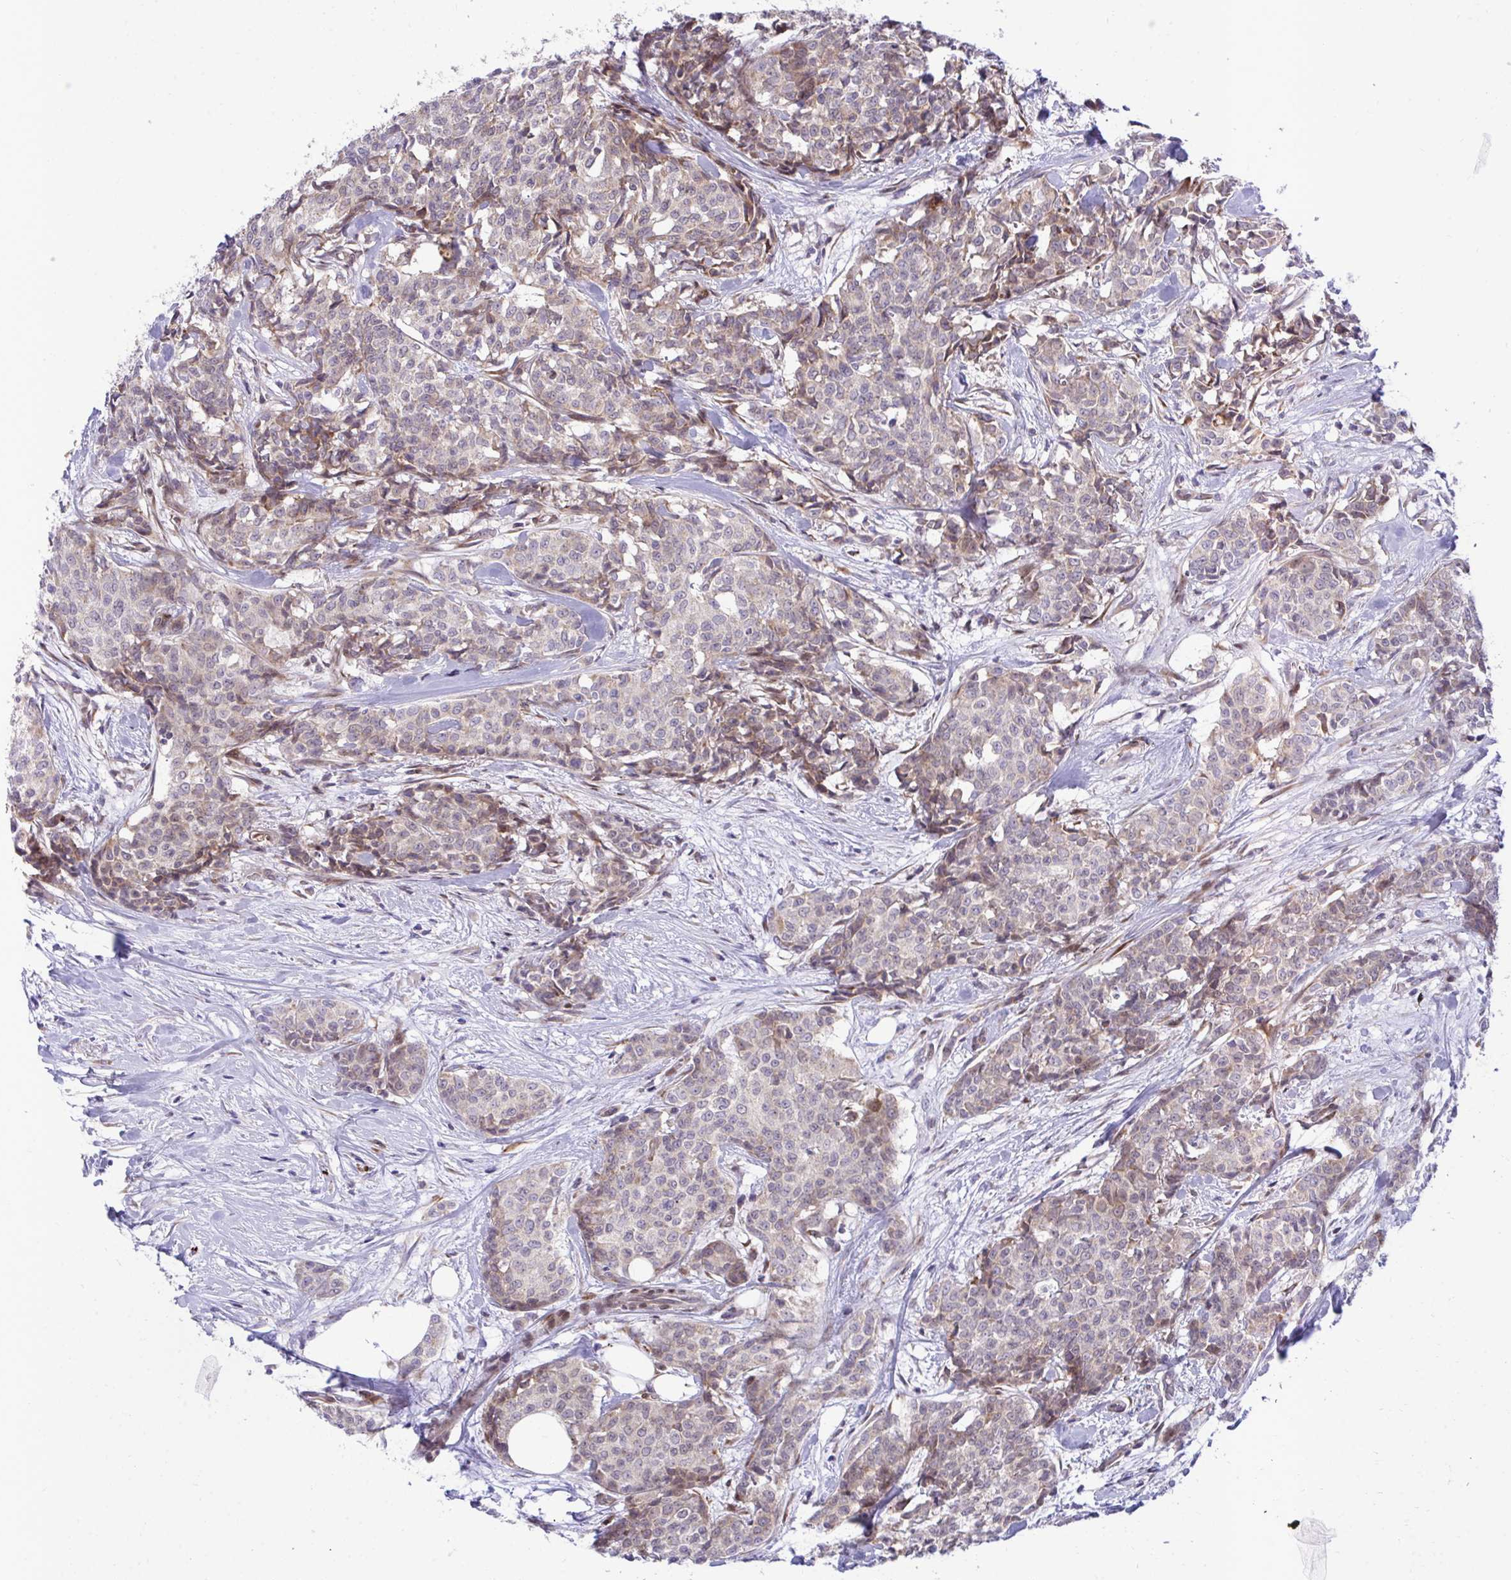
{"staining": {"intensity": "weak", "quantity": "25%-75%", "location": "cytoplasmic/membranous"}, "tissue": "breast cancer", "cell_type": "Tumor cells", "image_type": "cancer", "snomed": [{"axis": "morphology", "description": "Duct carcinoma"}, {"axis": "topography", "description": "Breast"}], "caption": "Immunohistochemistry histopathology image of breast cancer stained for a protein (brown), which exhibits low levels of weak cytoplasmic/membranous expression in about 25%-75% of tumor cells.", "gene": "RPS15", "patient": {"sex": "female", "age": 91}}